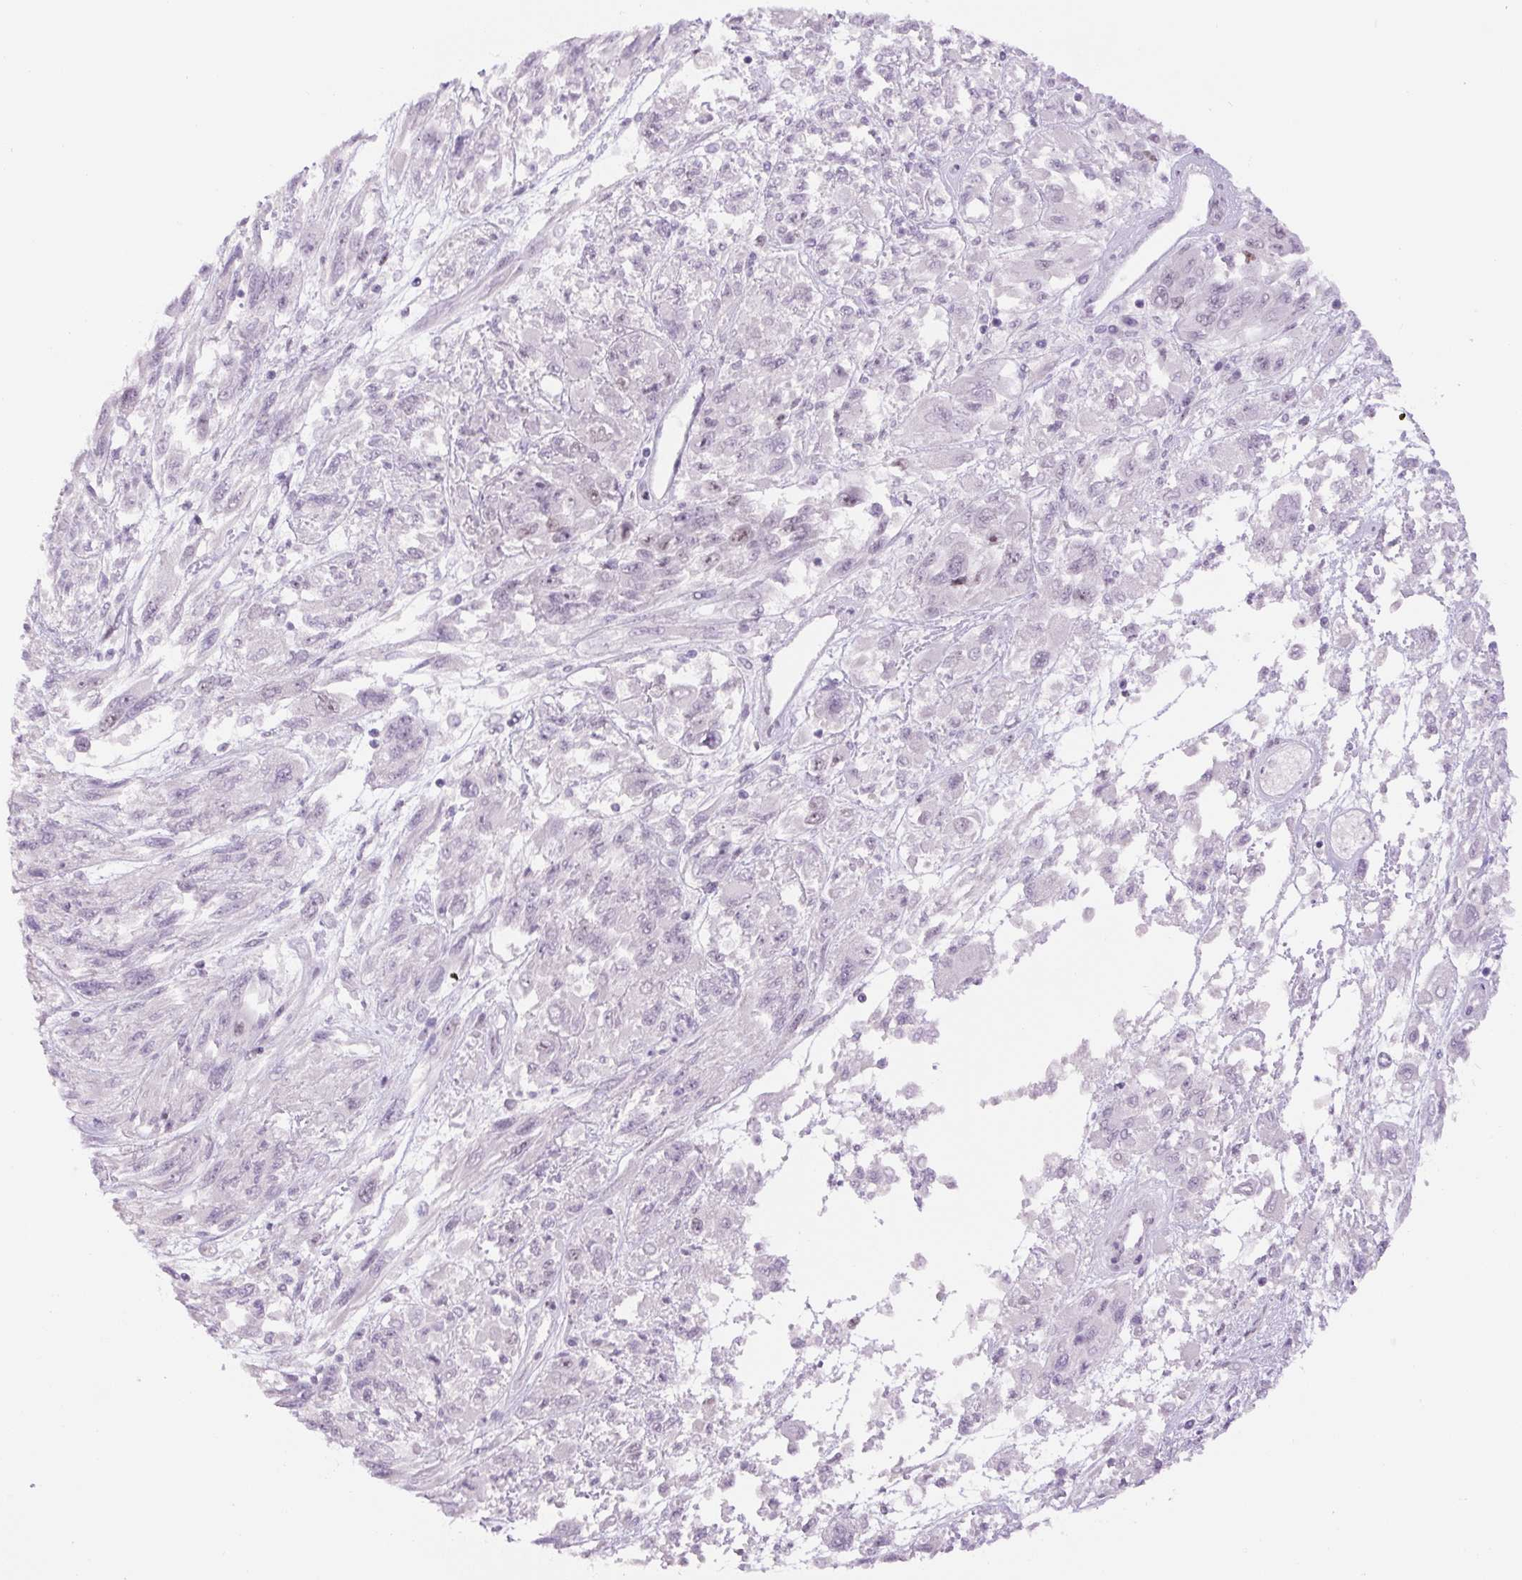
{"staining": {"intensity": "weak", "quantity": "<25%", "location": "nuclear"}, "tissue": "melanoma", "cell_type": "Tumor cells", "image_type": "cancer", "snomed": [{"axis": "morphology", "description": "Malignant melanoma, NOS"}, {"axis": "topography", "description": "Skin"}], "caption": "Melanoma stained for a protein using immunohistochemistry exhibits no positivity tumor cells.", "gene": "SIX1", "patient": {"sex": "female", "age": 91}}